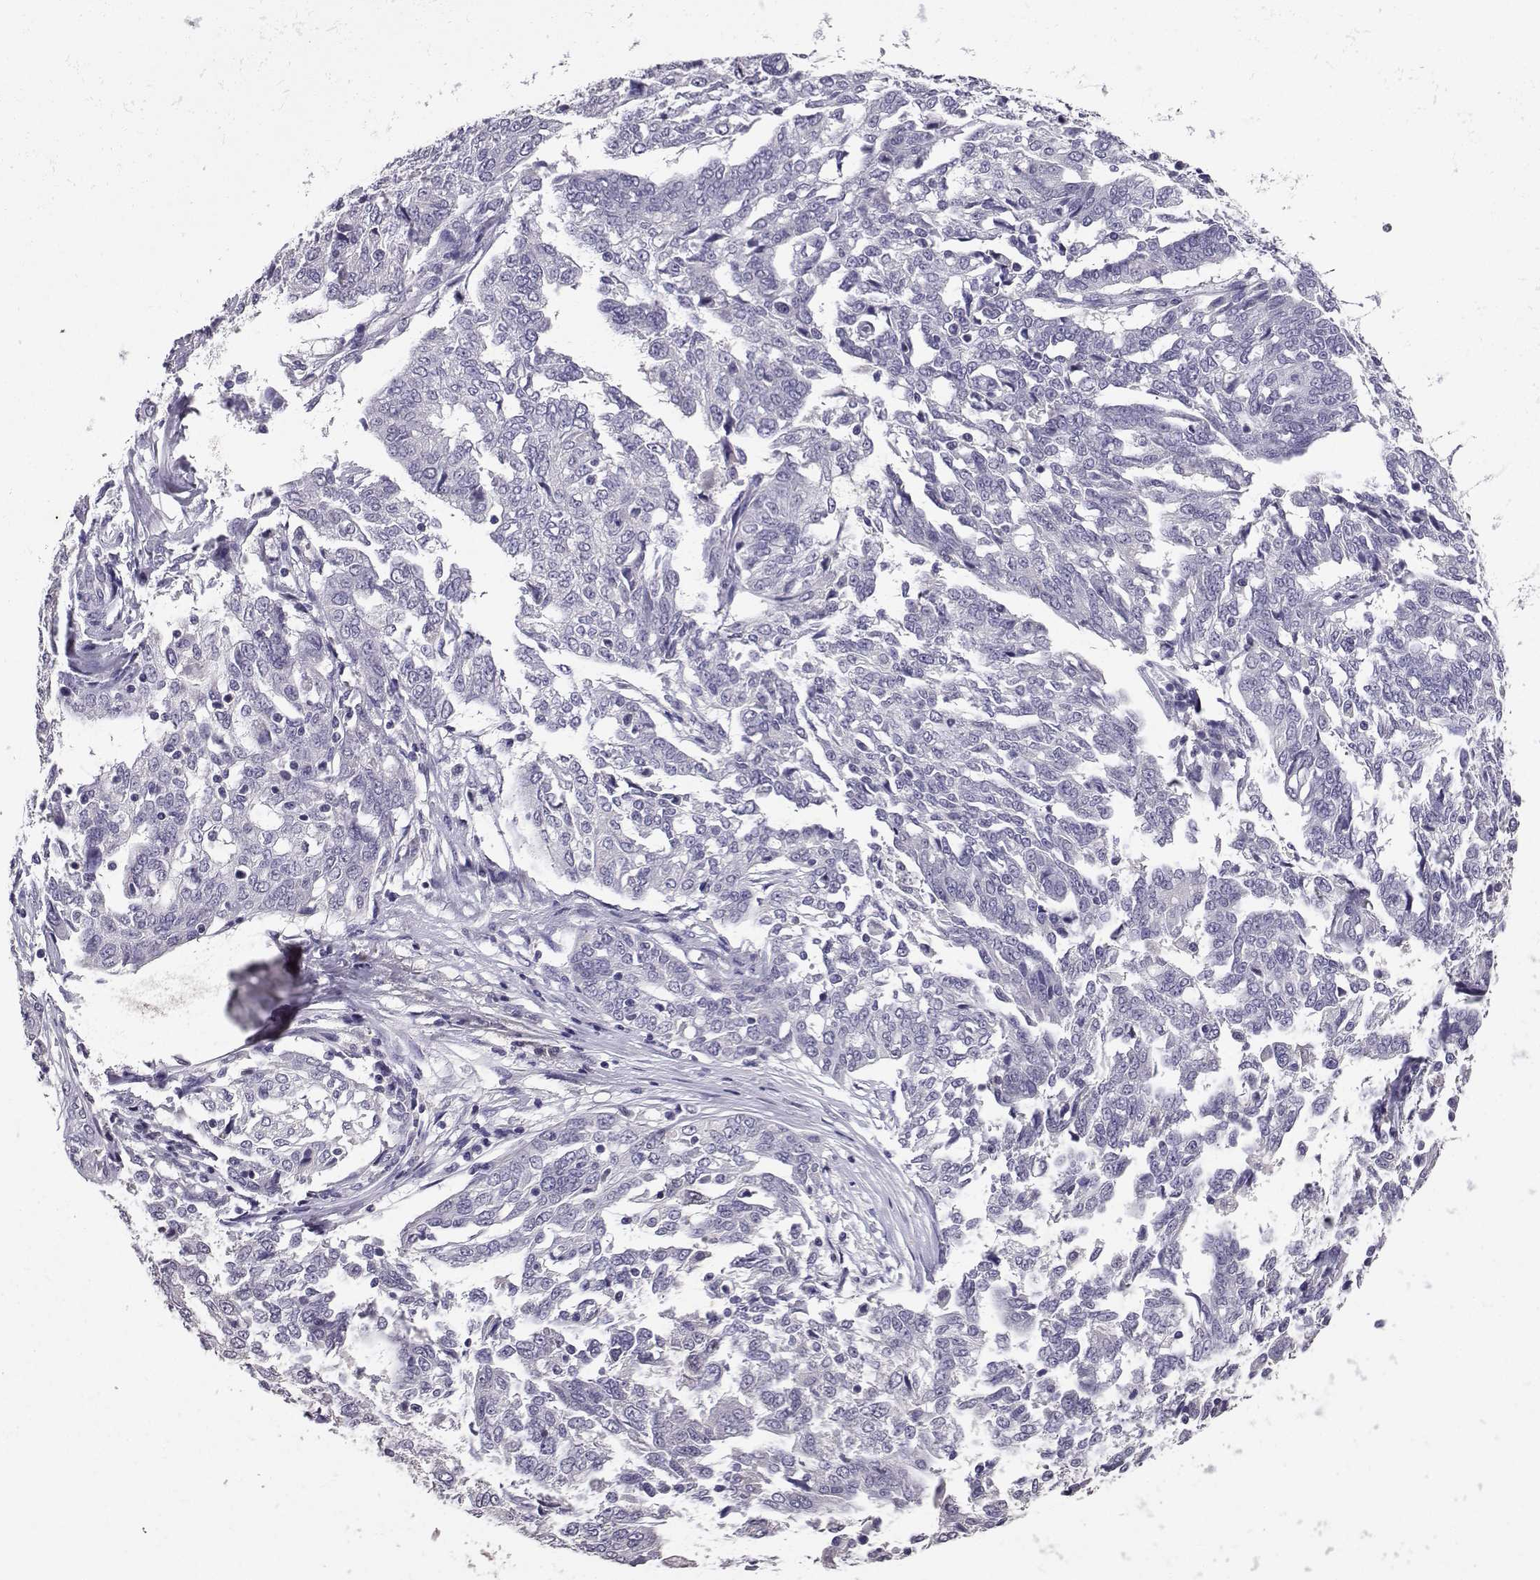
{"staining": {"intensity": "negative", "quantity": "none", "location": "none"}, "tissue": "ovarian cancer", "cell_type": "Tumor cells", "image_type": "cancer", "snomed": [{"axis": "morphology", "description": "Cystadenocarcinoma, serous, NOS"}, {"axis": "topography", "description": "Ovary"}], "caption": "This photomicrograph is of ovarian serous cystadenocarcinoma stained with IHC to label a protein in brown with the nuclei are counter-stained blue. There is no expression in tumor cells.", "gene": "SPAG11B", "patient": {"sex": "female", "age": 67}}